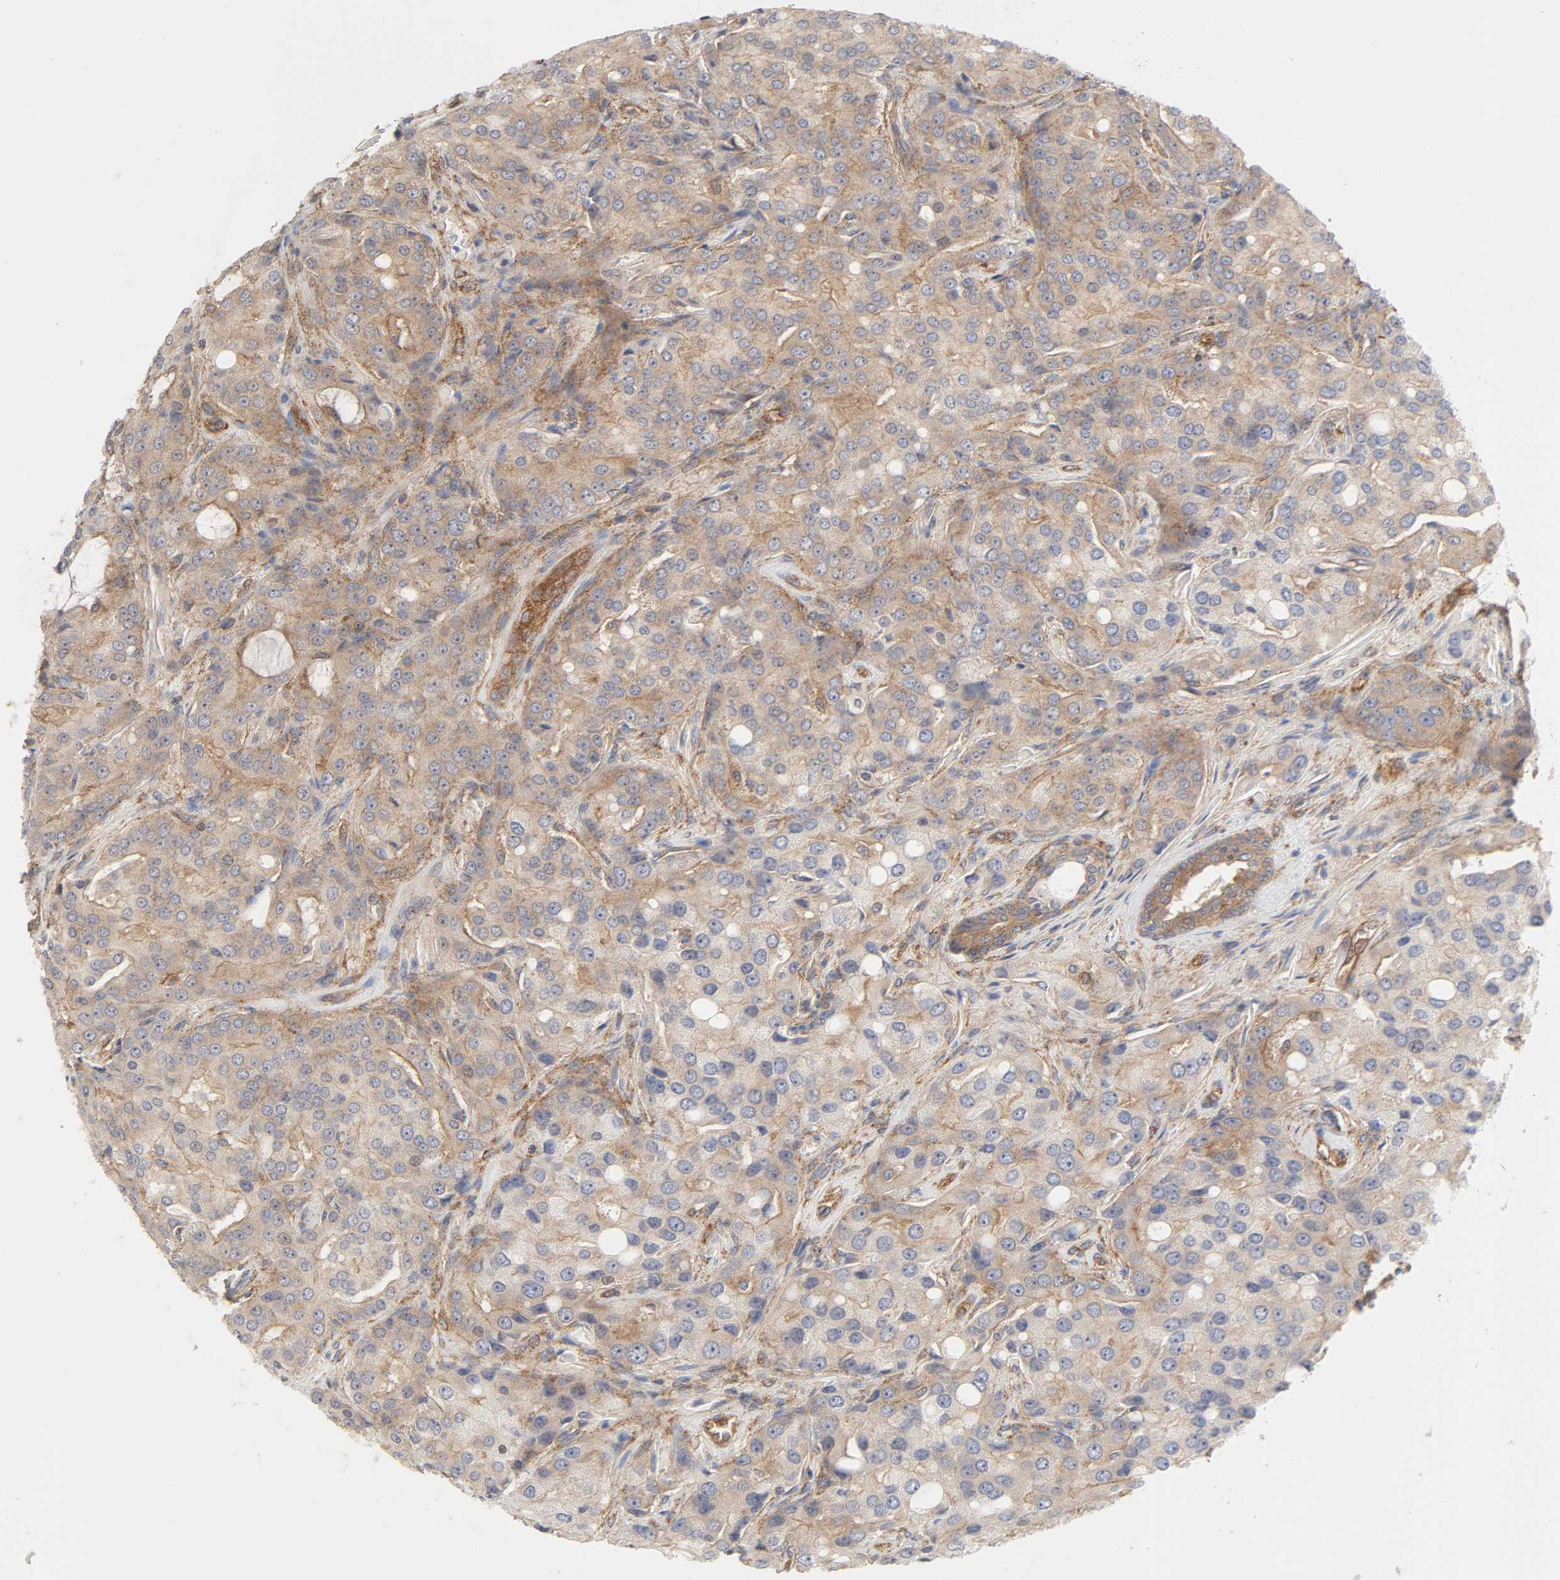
{"staining": {"intensity": "moderate", "quantity": "25%-75%", "location": "cytoplasmic/membranous"}, "tissue": "prostate cancer", "cell_type": "Tumor cells", "image_type": "cancer", "snomed": [{"axis": "morphology", "description": "Adenocarcinoma, High grade"}, {"axis": "topography", "description": "Prostate"}], "caption": "Immunohistochemistry (DAB) staining of human prostate adenocarcinoma (high-grade) displays moderate cytoplasmic/membranous protein staining in about 25%-75% of tumor cells.", "gene": "AP2A1", "patient": {"sex": "male", "age": 72}}